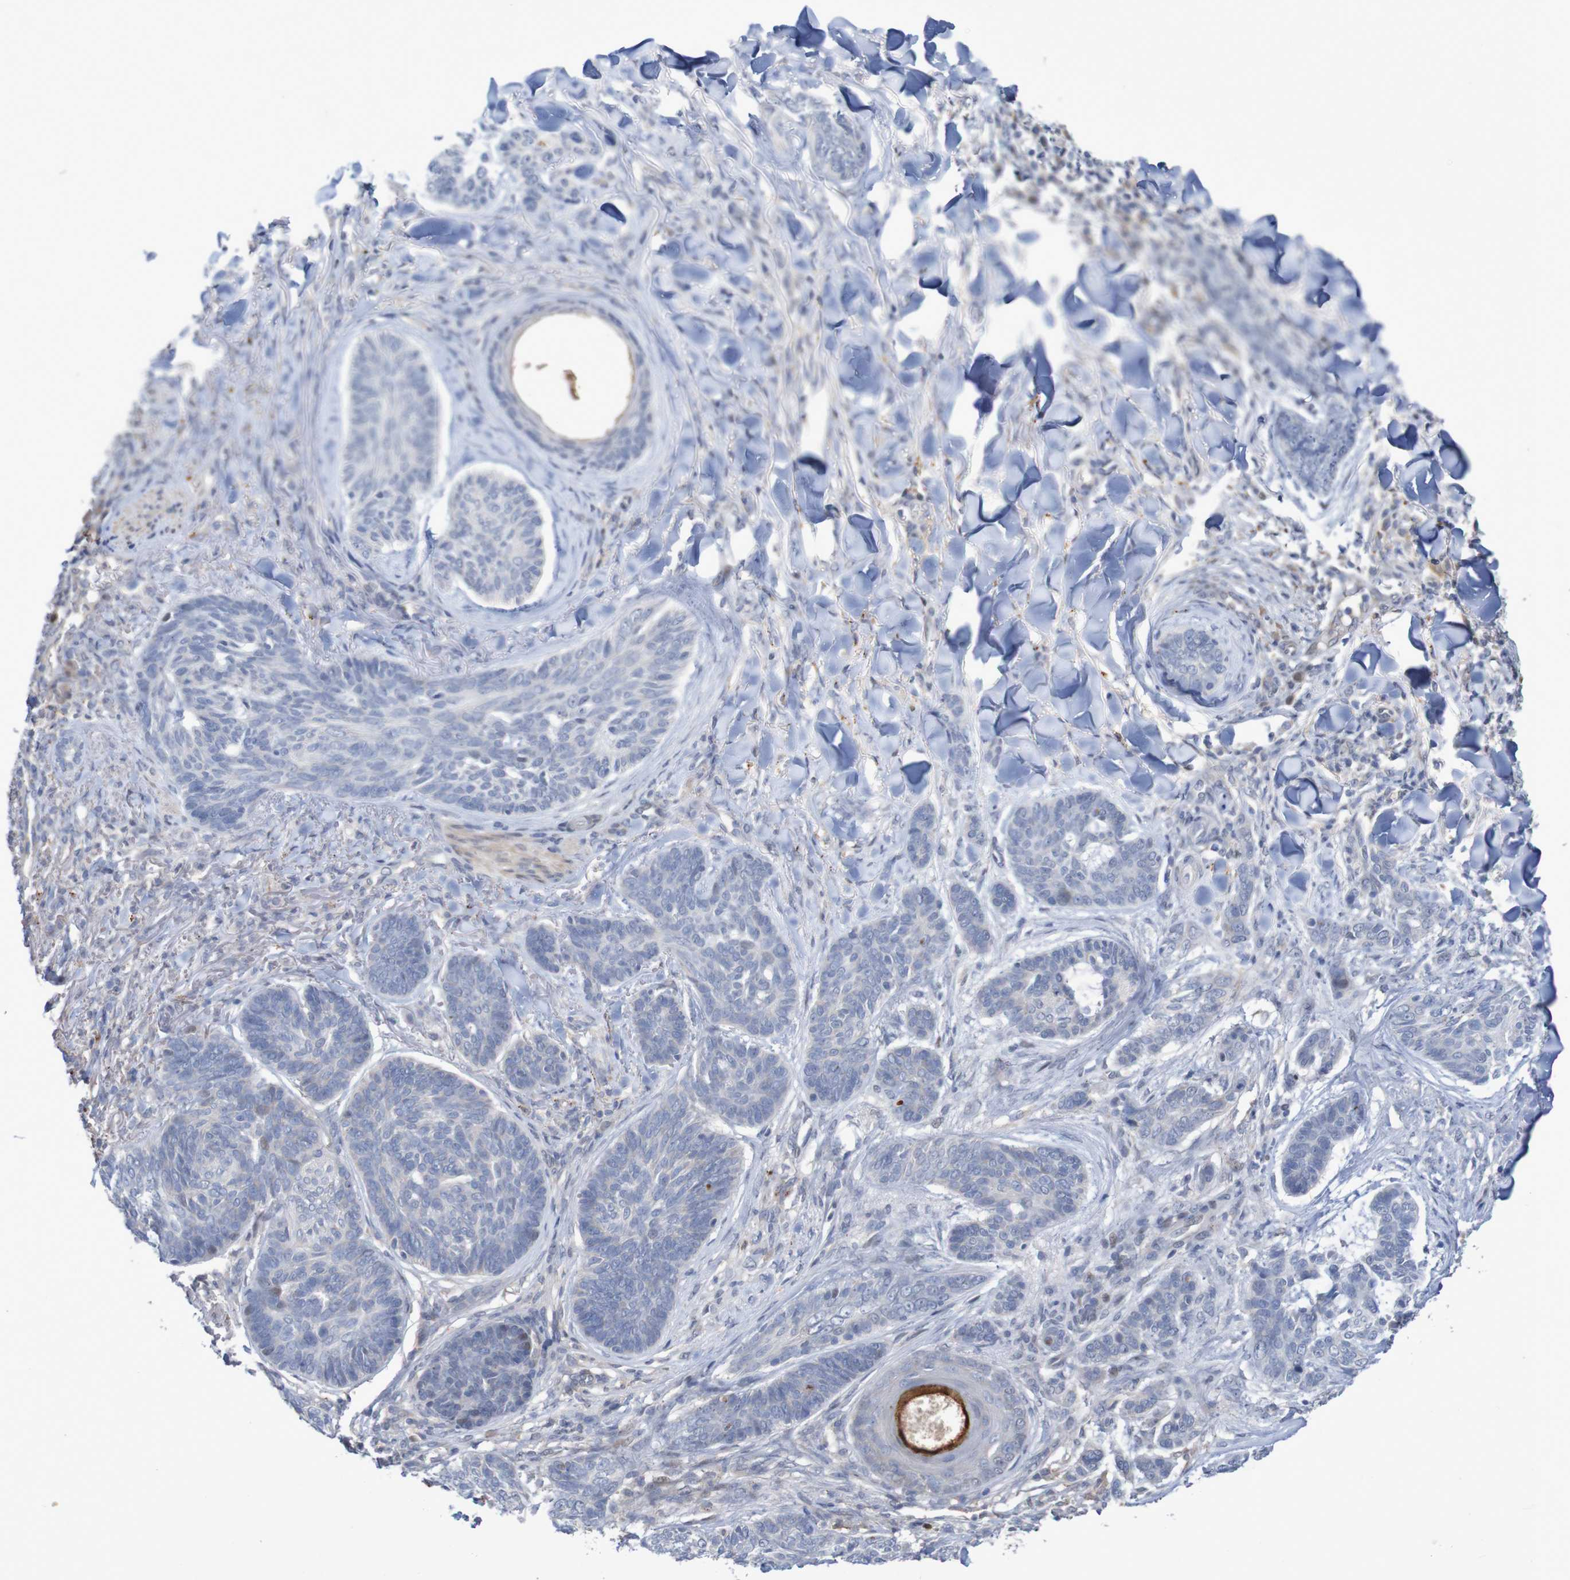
{"staining": {"intensity": "negative", "quantity": "none", "location": "none"}, "tissue": "skin cancer", "cell_type": "Tumor cells", "image_type": "cancer", "snomed": [{"axis": "morphology", "description": "Basal cell carcinoma"}, {"axis": "topography", "description": "Skin"}], "caption": "This image is of skin cancer stained with immunohistochemistry to label a protein in brown with the nuclei are counter-stained blue. There is no staining in tumor cells. (DAB IHC with hematoxylin counter stain).", "gene": "FBP2", "patient": {"sex": "male", "age": 43}}